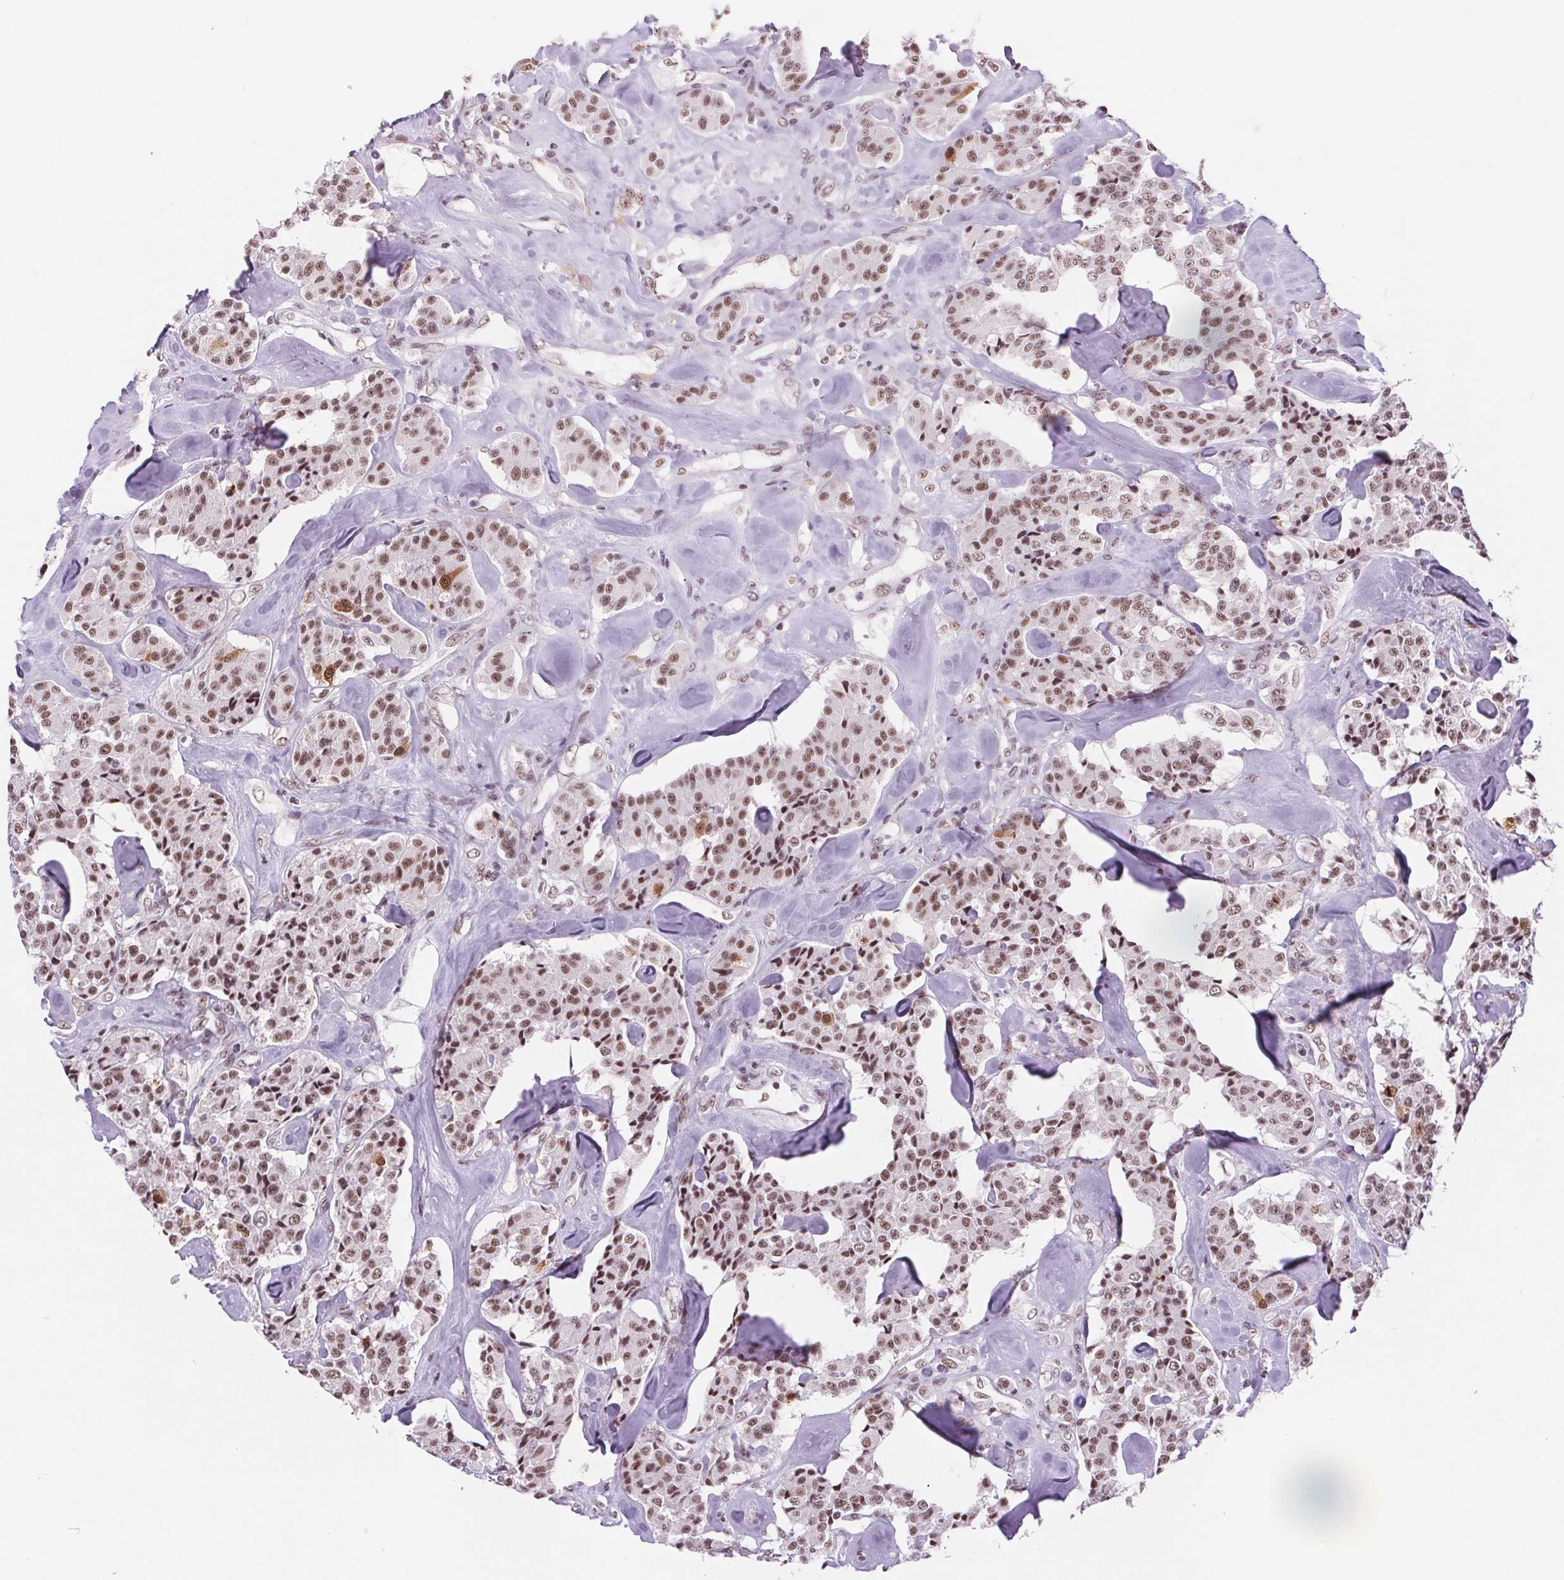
{"staining": {"intensity": "moderate", "quantity": ">75%", "location": "nuclear"}, "tissue": "carcinoid", "cell_type": "Tumor cells", "image_type": "cancer", "snomed": [{"axis": "morphology", "description": "Carcinoid, malignant, NOS"}, {"axis": "topography", "description": "Pancreas"}], "caption": "An immunohistochemistry (IHC) photomicrograph of tumor tissue is shown. Protein staining in brown labels moderate nuclear positivity in carcinoid within tumor cells.", "gene": "CD2BP2", "patient": {"sex": "male", "age": 41}}